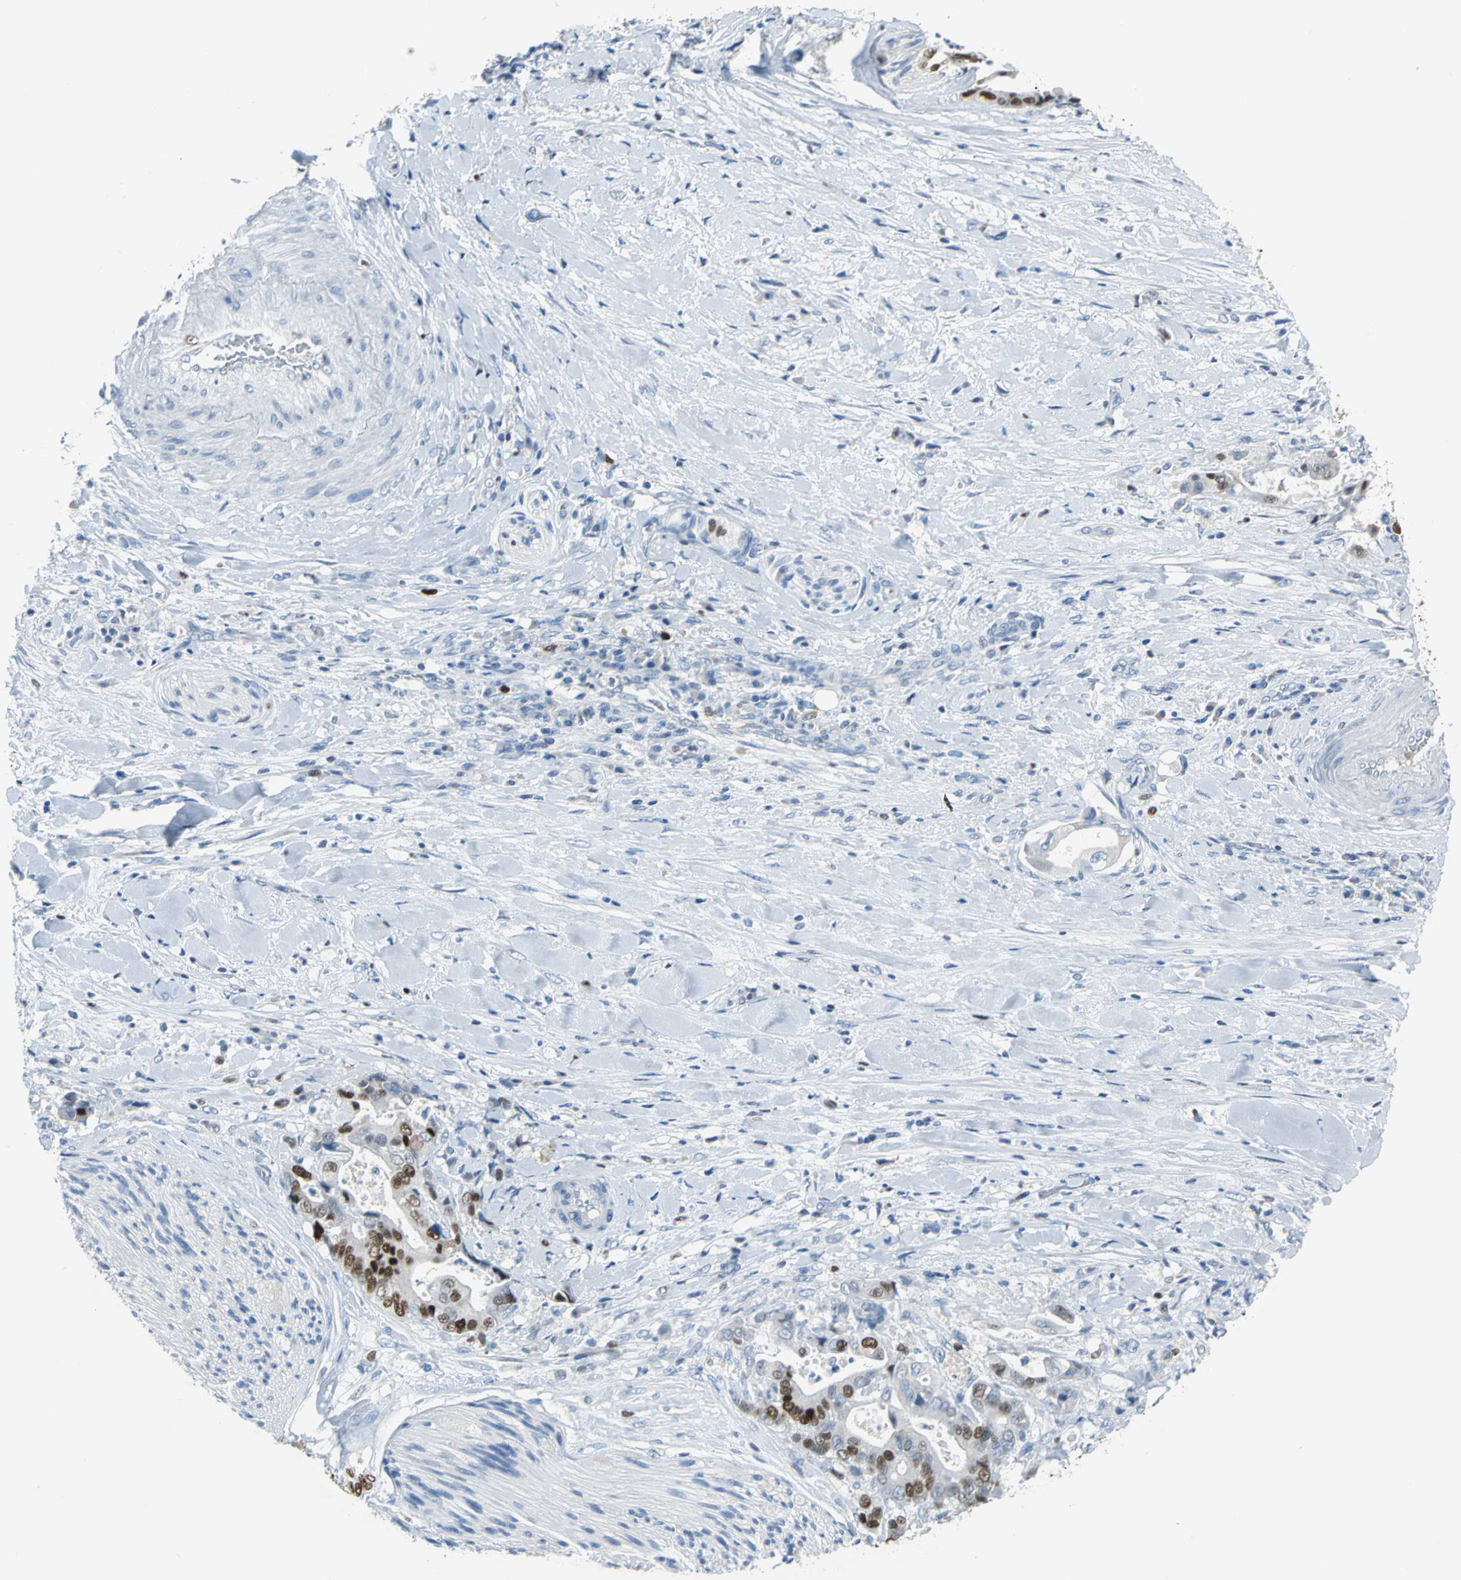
{"staining": {"intensity": "strong", "quantity": "25%-75%", "location": "nuclear"}, "tissue": "liver cancer", "cell_type": "Tumor cells", "image_type": "cancer", "snomed": [{"axis": "morphology", "description": "Cholangiocarcinoma"}, {"axis": "topography", "description": "Liver"}], "caption": "Immunohistochemical staining of liver cancer demonstrates high levels of strong nuclear protein staining in approximately 25%-75% of tumor cells.", "gene": "MCM4", "patient": {"sex": "male", "age": 58}}